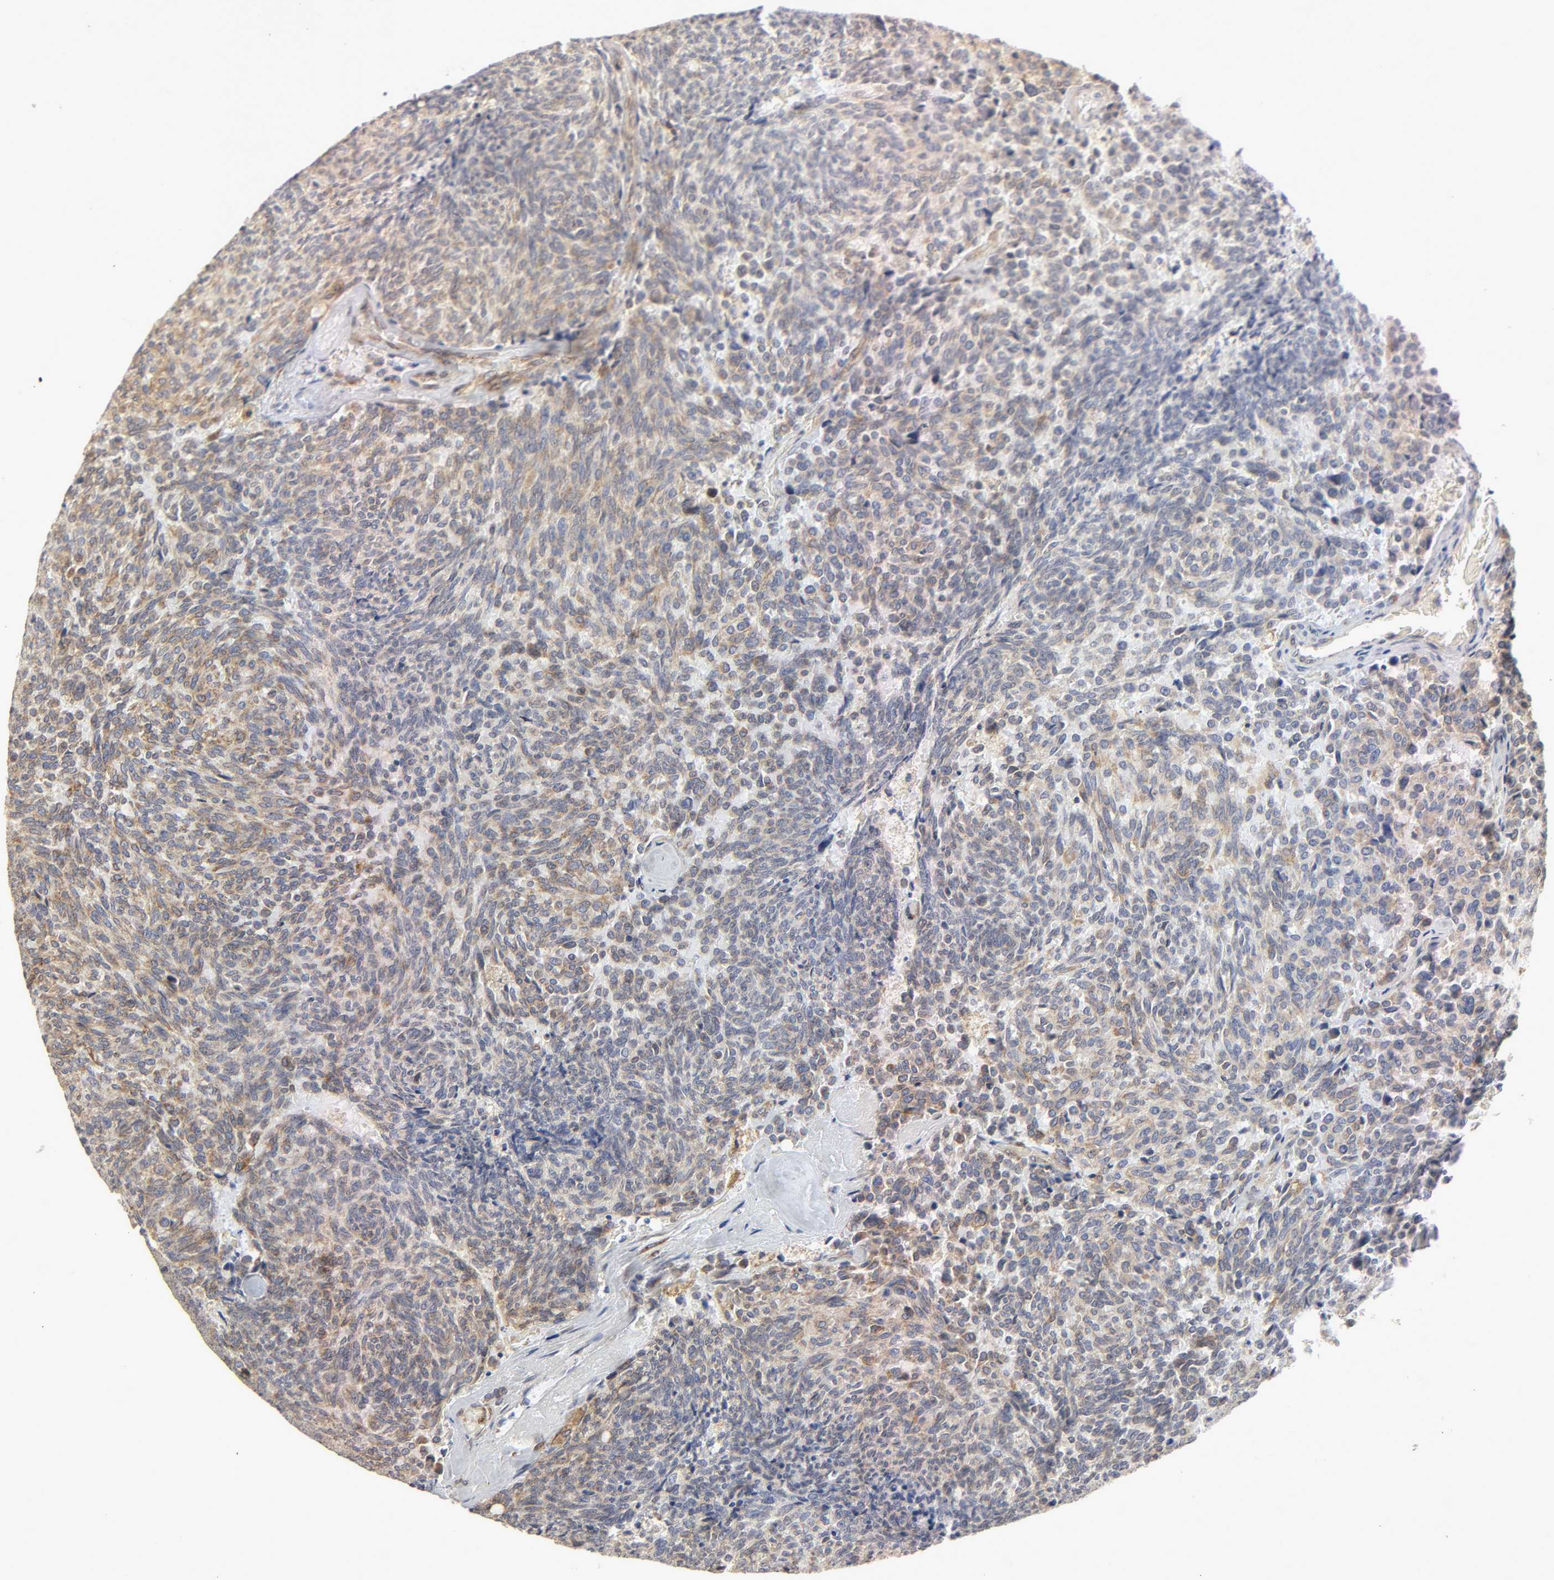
{"staining": {"intensity": "moderate", "quantity": ">75%", "location": "cytoplasmic/membranous"}, "tissue": "carcinoid", "cell_type": "Tumor cells", "image_type": "cancer", "snomed": [{"axis": "morphology", "description": "Carcinoid, malignant, NOS"}, {"axis": "topography", "description": "Pancreas"}], "caption": "About >75% of tumor cells in carcinoid reveal moderate cytoplasmic/membranous protein positivity as visualized by brown immunohistochemical staining.", "gene": "POR", "patient": {"sex": "female", "age": 54}}